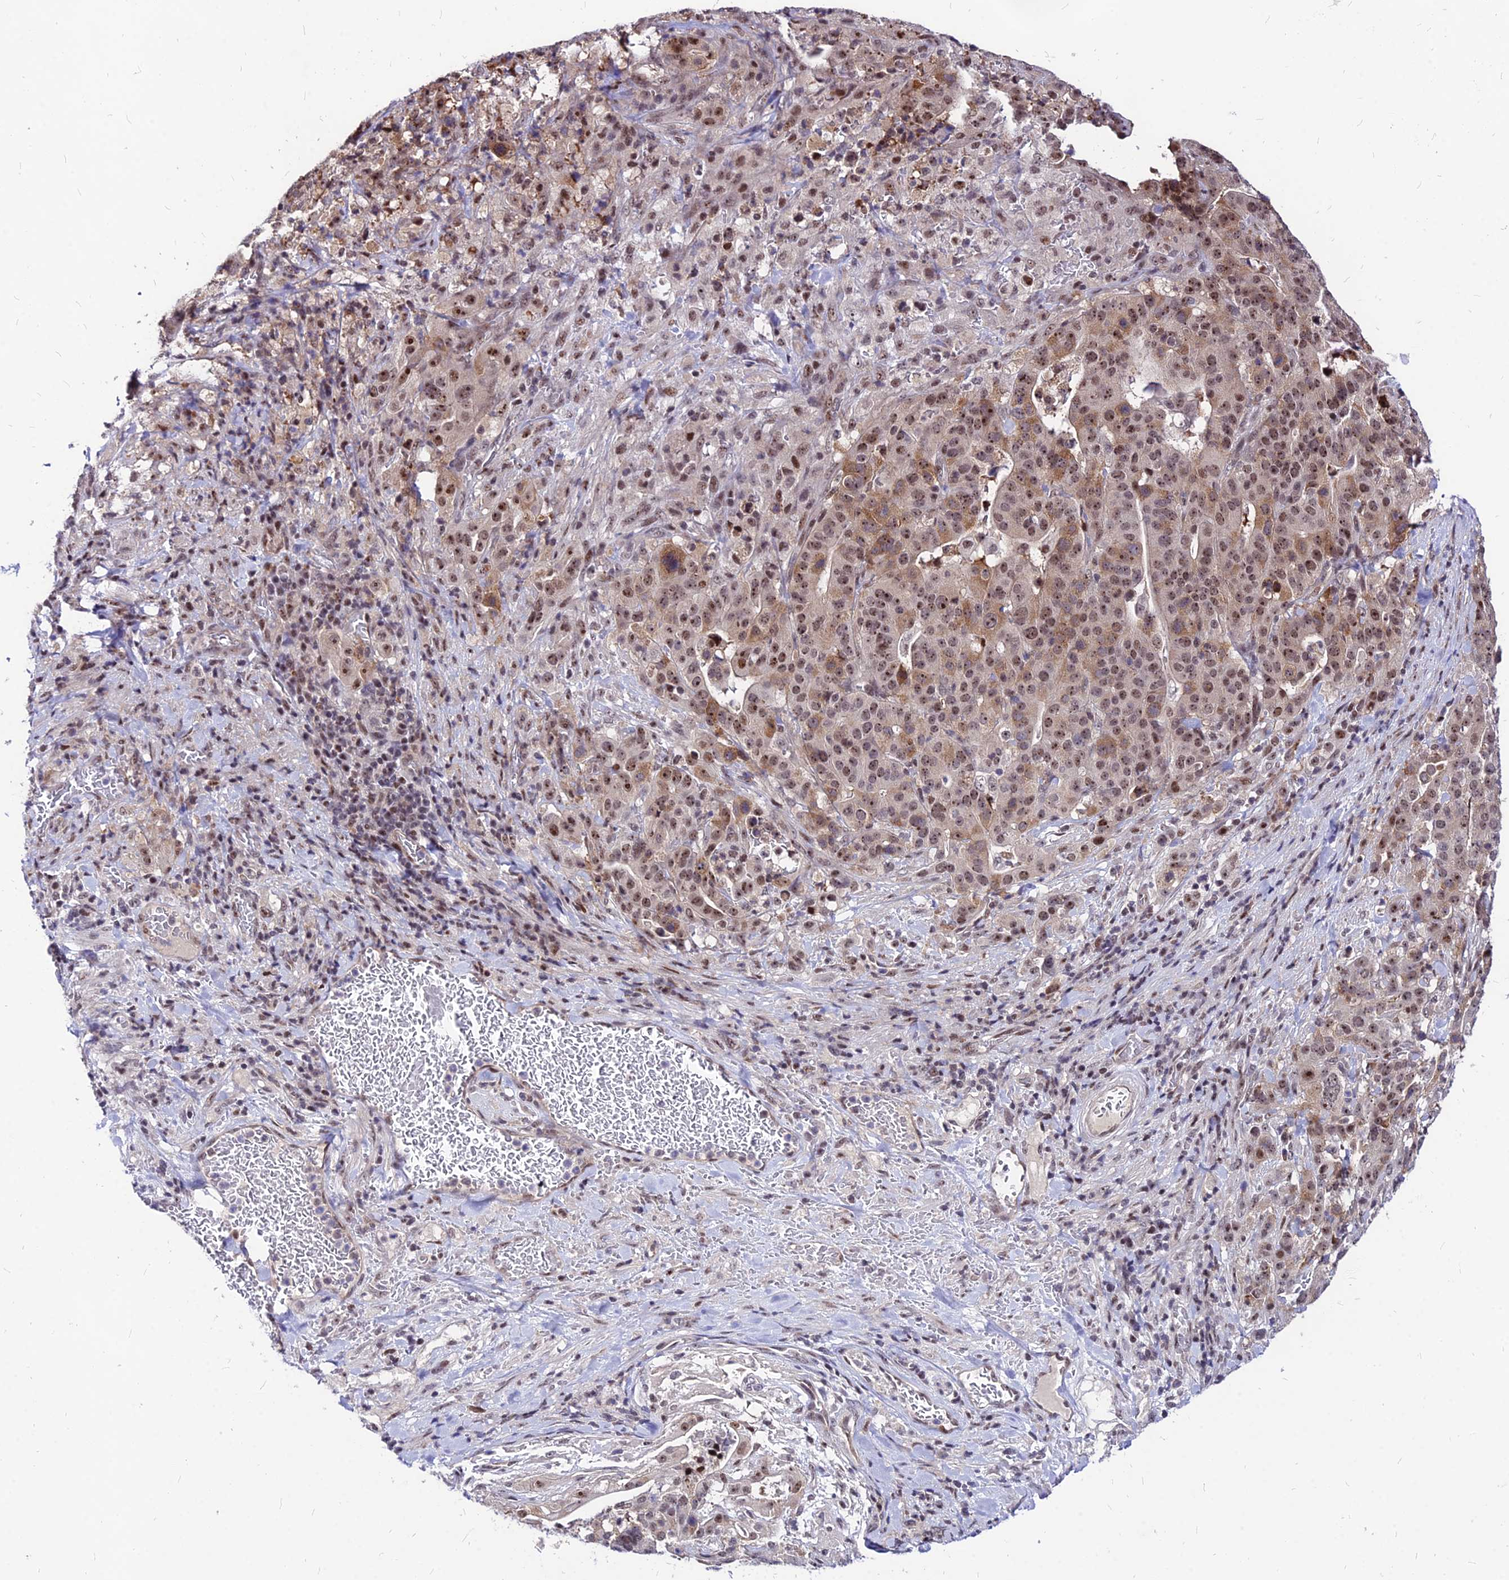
{"staining": {"intensity": "moderate", "quantity": "25%-75%", "location": "cytoplasmic/membranous,nuclear"}, "tissue": "stomach cancer", "cell_type": "Tumor cells", "image_type": "cancer", "snomed": [{"axis": "morphology", "description": "Adenocarcinoma, NOS"}, {"axis": "topography", "description": "Stomach"}], "caption": "The image exhibits staining of stomach adenocarcinoma, revealing moderate cytoplasmic/membranous and nuclear protein staining (brown color) within tumor cells. Using DAB (3,3'-diaminobenzidine) (brown) and hematoxylin (blue) stains, captured at high magnification using brightfield microscopy.", "gene": "DDX55", "patient": {"sex": "male", "age": 48}}